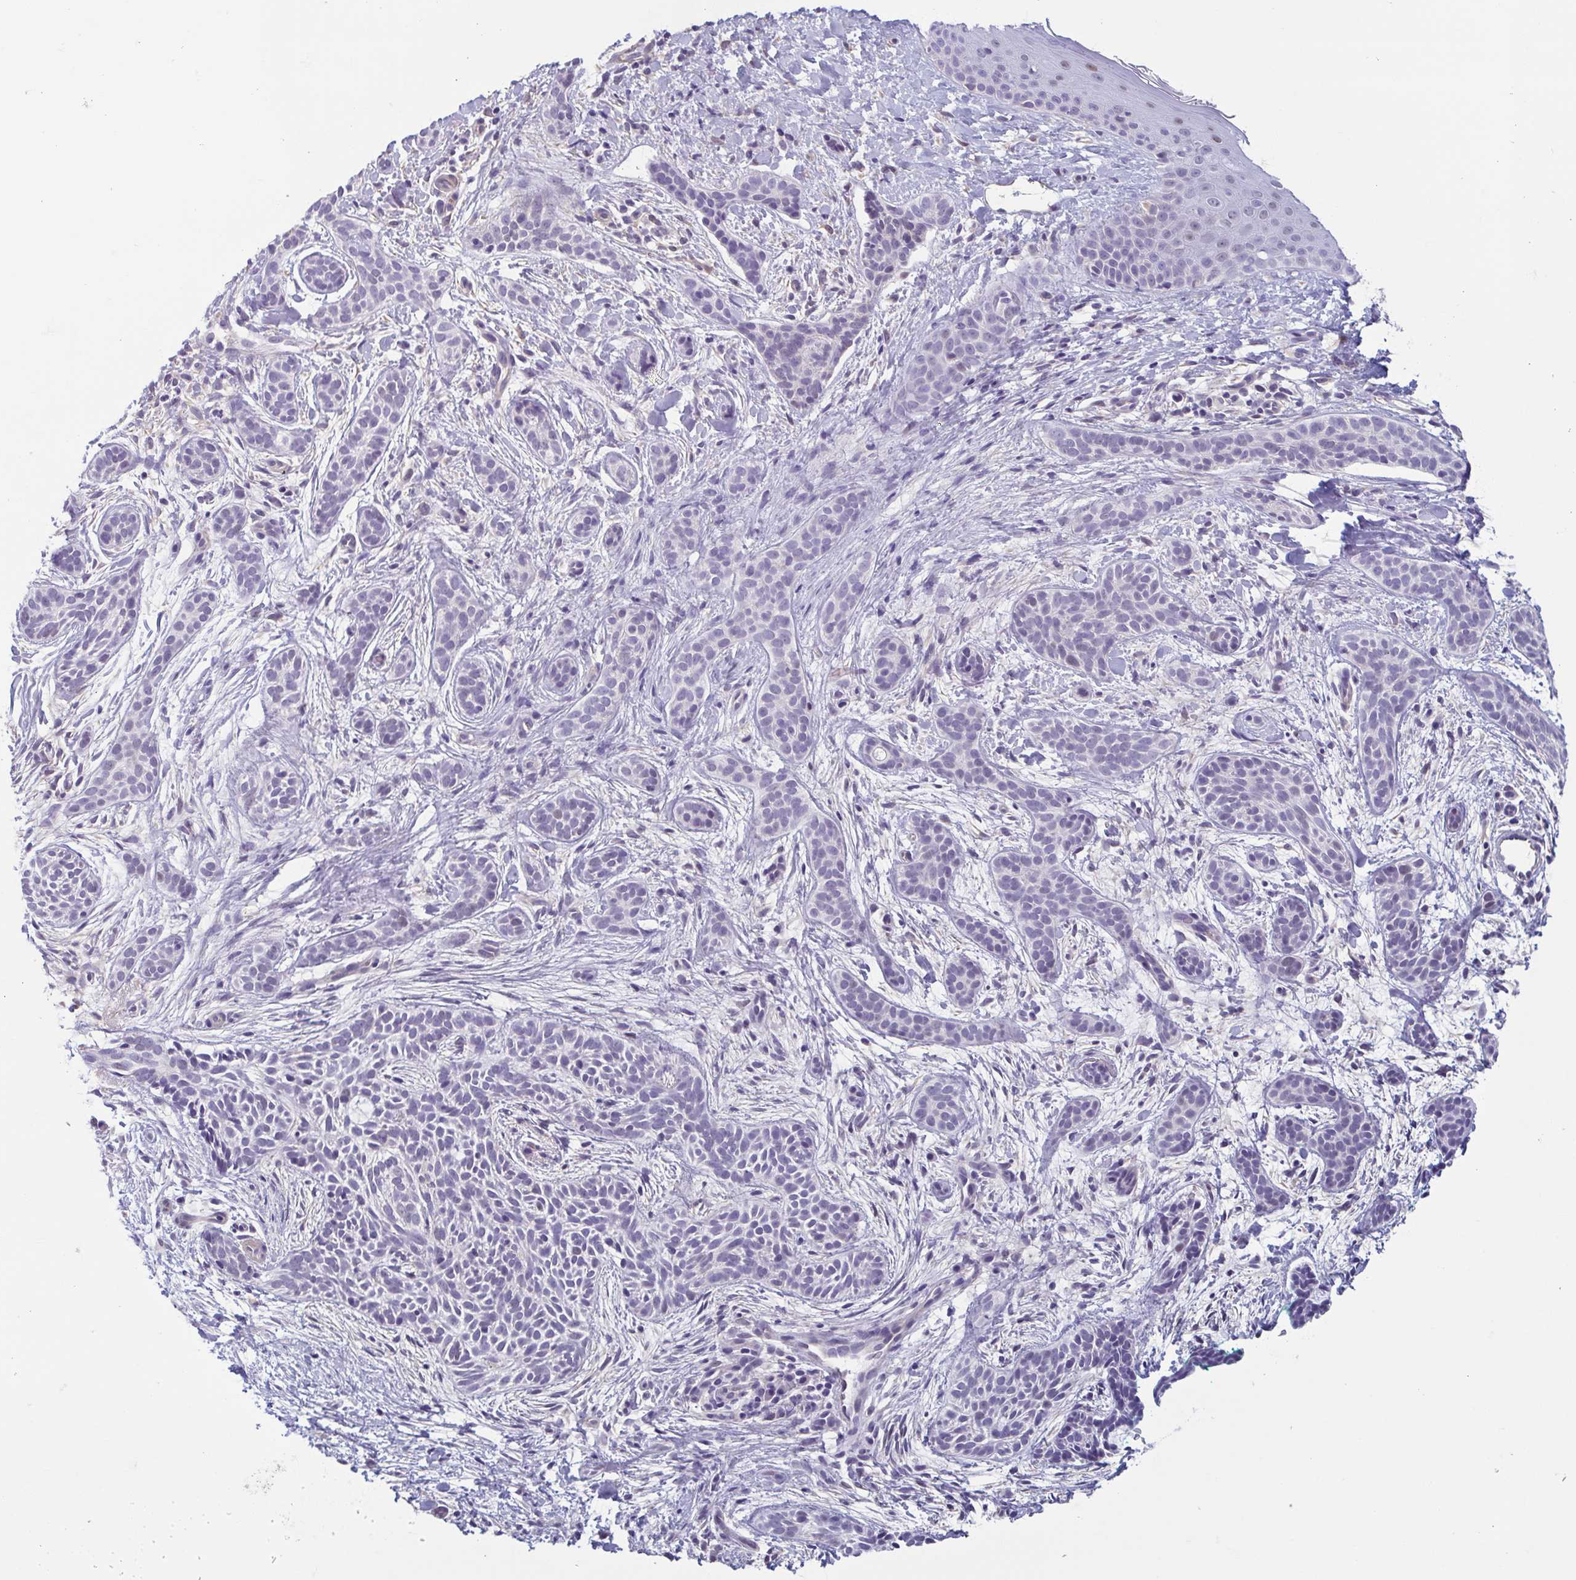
{"staining": {"intensity": "negative", "quantity": "none", "location": "none"}, "tissue": "skin cancer", "cell_type": "Tumor cells", "image_type": "cancer", "snomed": [{"axis": "morphology", "description": "Basal cell carcinoma"}, {"axis": "topography", "description": "Skin"}], "caption": "IHC histopathology image of neoplastic tissue: human basal cell carcinoma (skin) stained with DAB (3,3'-diaminobenzidine) displays no significant protein expression in tumor cells.", "gene": "MORC4", "patient": {"sex": "male", "age": 63}}